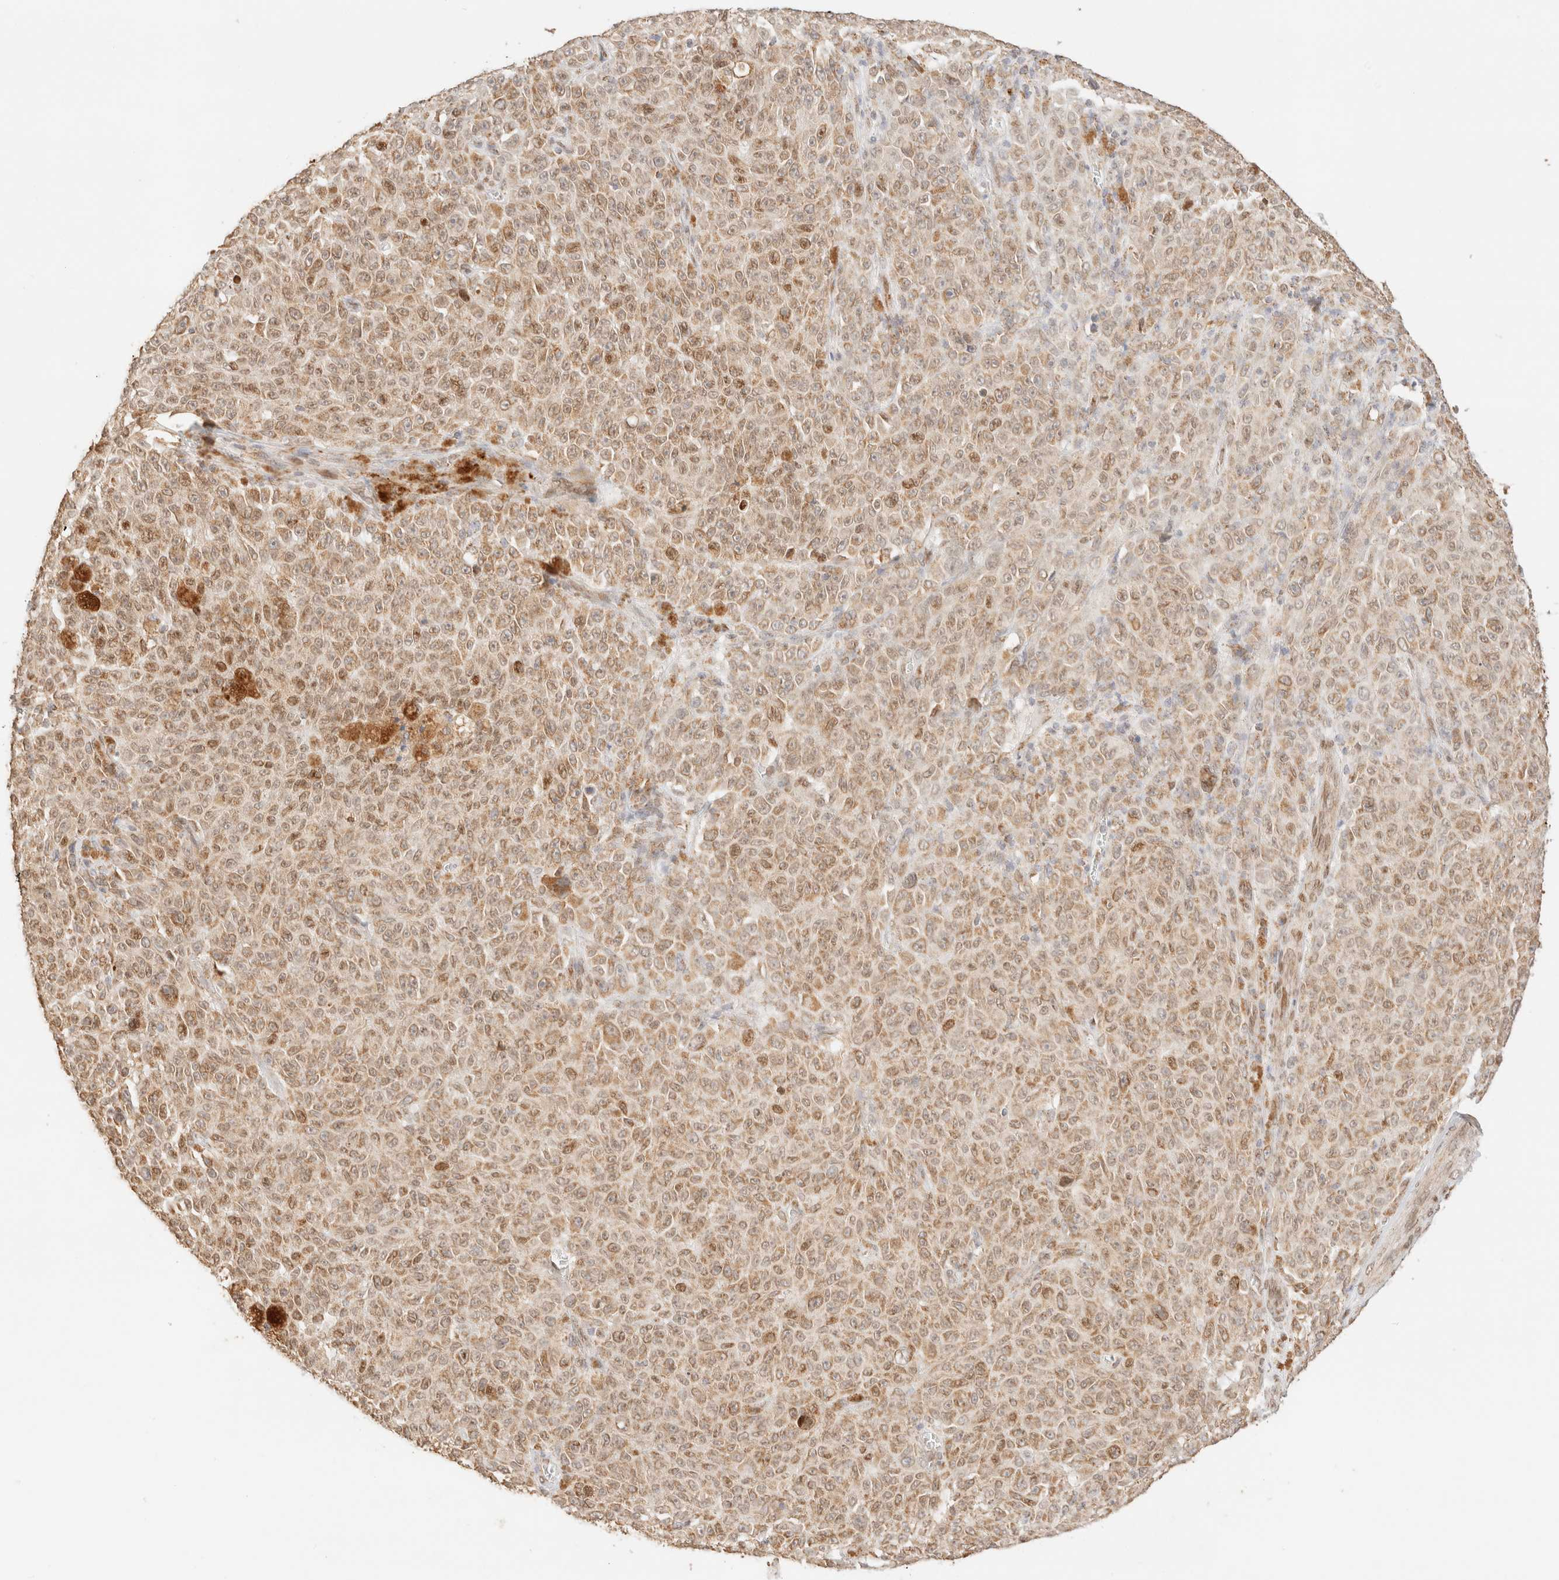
{"staining": {"intensity": "weak", "quantity": ">75%", "location": "cytoplasmic/membranous"}, "tissue": "melanoma", "cell_type": "Tumor cells", "image_type": "cancer", "snomed": [{"axis": "morphology", "description": "Malignant melanoma, NOS"}, {"axis": "topography", "description": "Skin"}], "caption": "Immunohistochemical staining of human melanoma shows weak cytoplasmic/membranous protein positivity in approximately >75% of tumor cells.", "gene": "TACO1", "patient": {"sex": "female", "age": 82}}